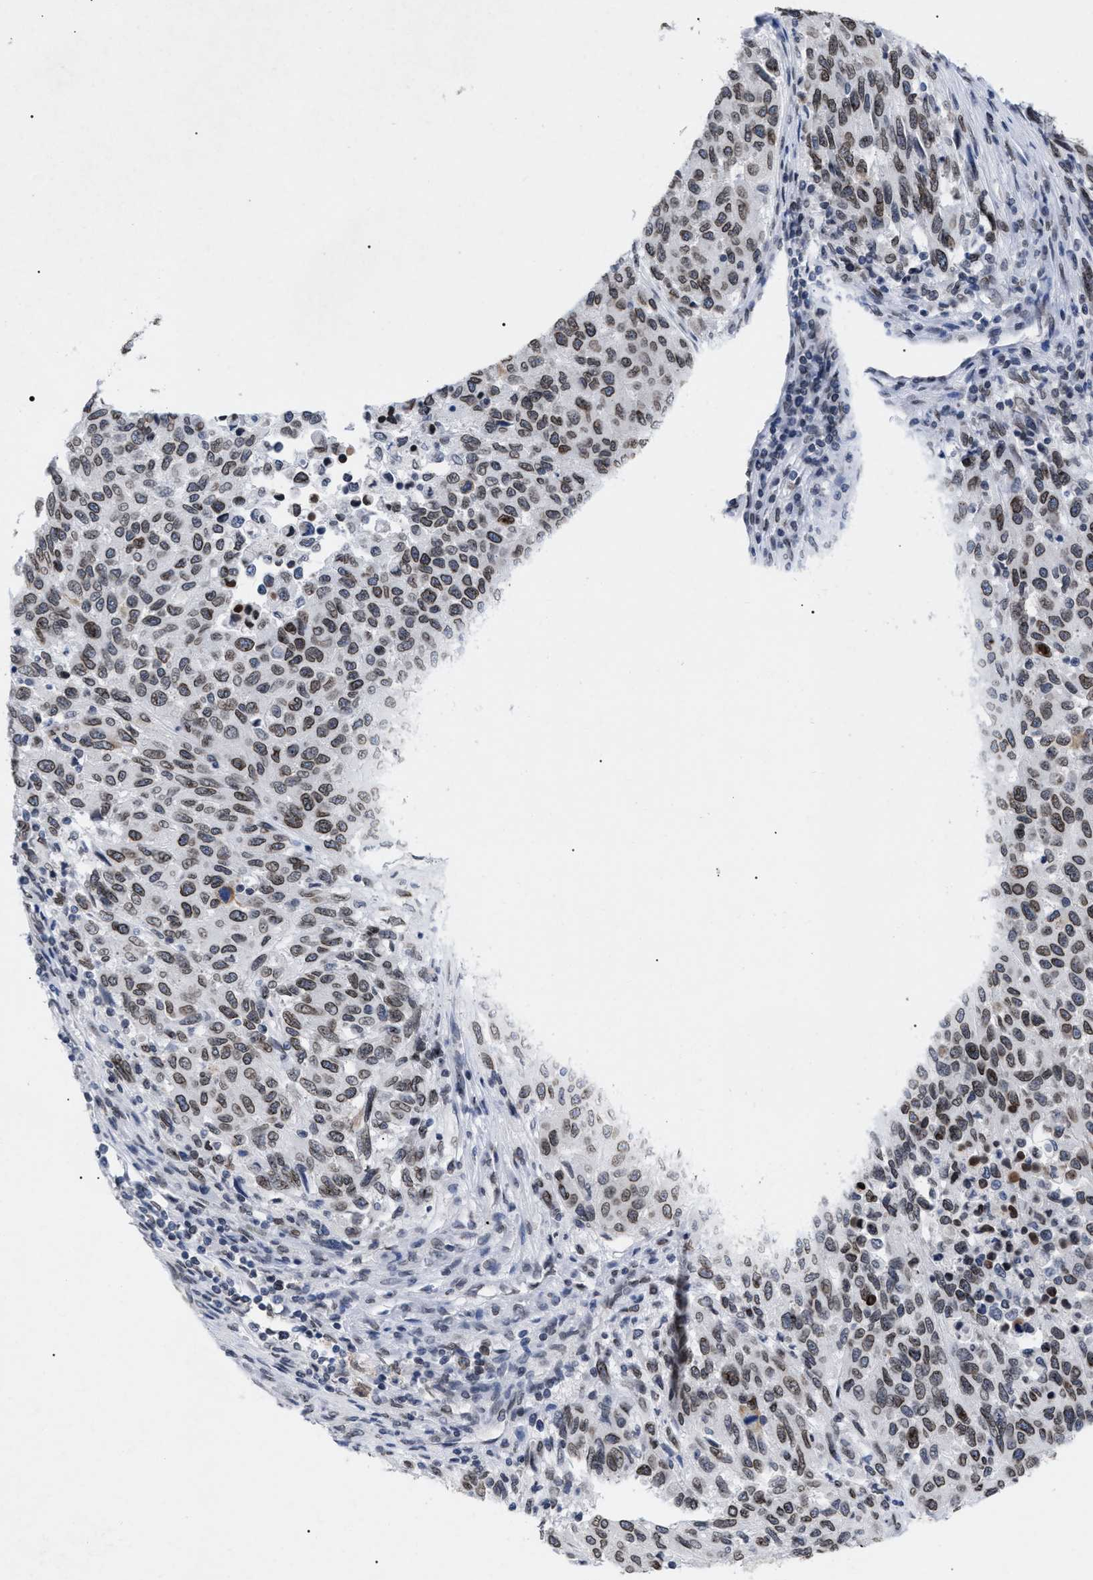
{"staining": {"intensity": "moderate", "quantity": ">75%", "location": "cytoplasmic/membranous,nuclear"}, "tissue": "melanoma", "cell_type": "Tumor cells", "image_type": "cancer", "snomed": [{"axis": "morphology", "description": "Malignant melanoma, Metastatic site"}, {"axis": "topography", "description": "Lymph node"}], "caption": "Protein expression analysis of human melanoma reveals moderate cytoplasmic/membranous and nuclear staining in about >75% of tumor cells. The staining is performed using DAB (3,3'-diaminobenzidine) brown chromogen to label protein expression. The nuclei are counter-stained blue using hematoxylin.", "gene": "TPR", "patient": {"sex": "male", "age": 61}}